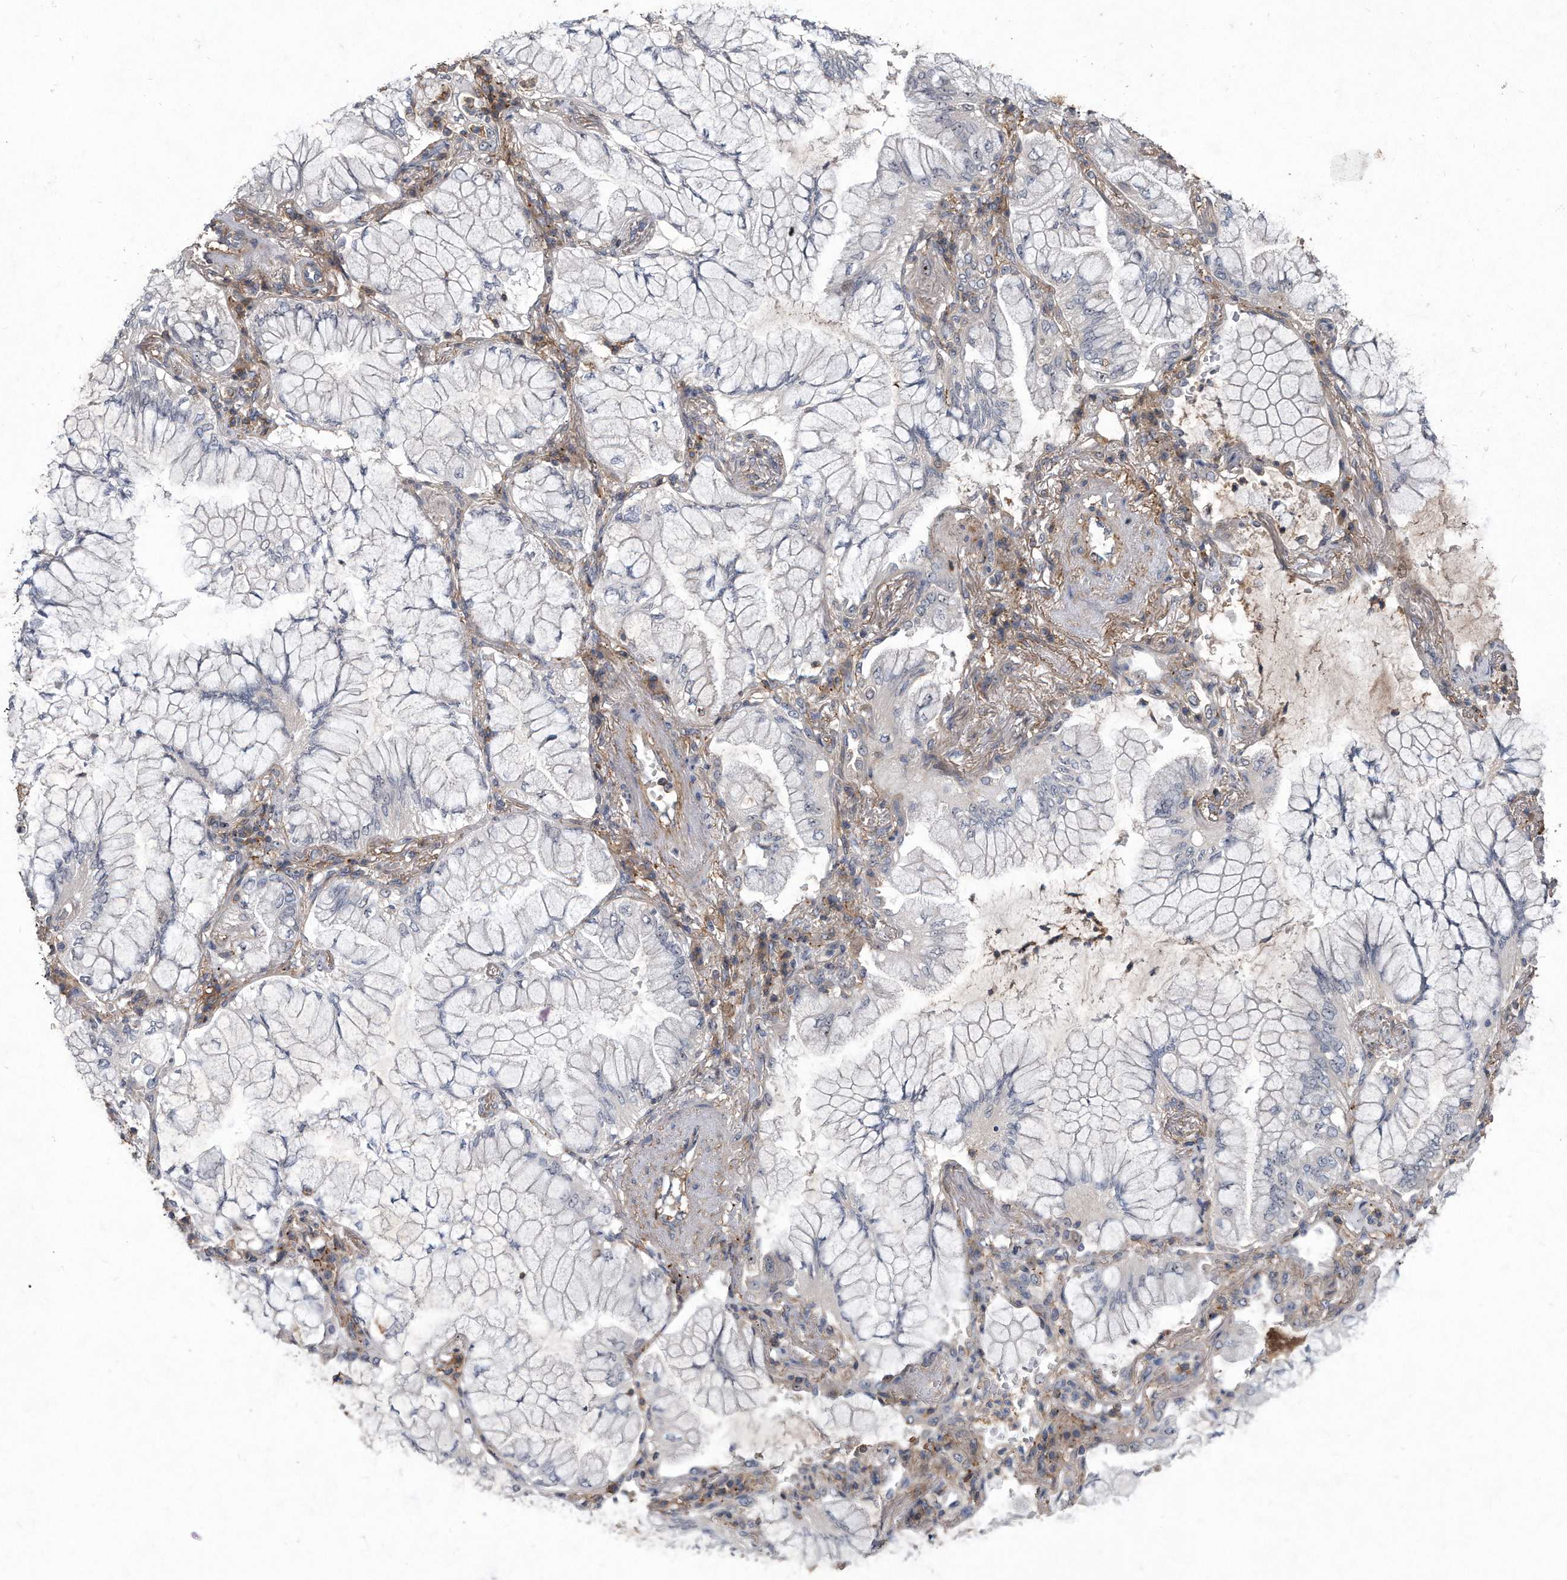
{"staining": {"intensity": "negative", "quantity": "none", "location": "none"}, "tissue": "lung cancer", "cell_type": "Tumor cells", "image_type": "cancer", "snomed": [{"axis": "morphology", "description": "Adenocarcinoma, NOS"}, {"axis": "topography", "description": "Lung"}], "caption": "Adenocarcinoma (lung) was stained to show a protein in brown. There is no significant staining in tumor cells.", "gene": "PGBD2", "patient": {"sex": "female", "age": 70}}